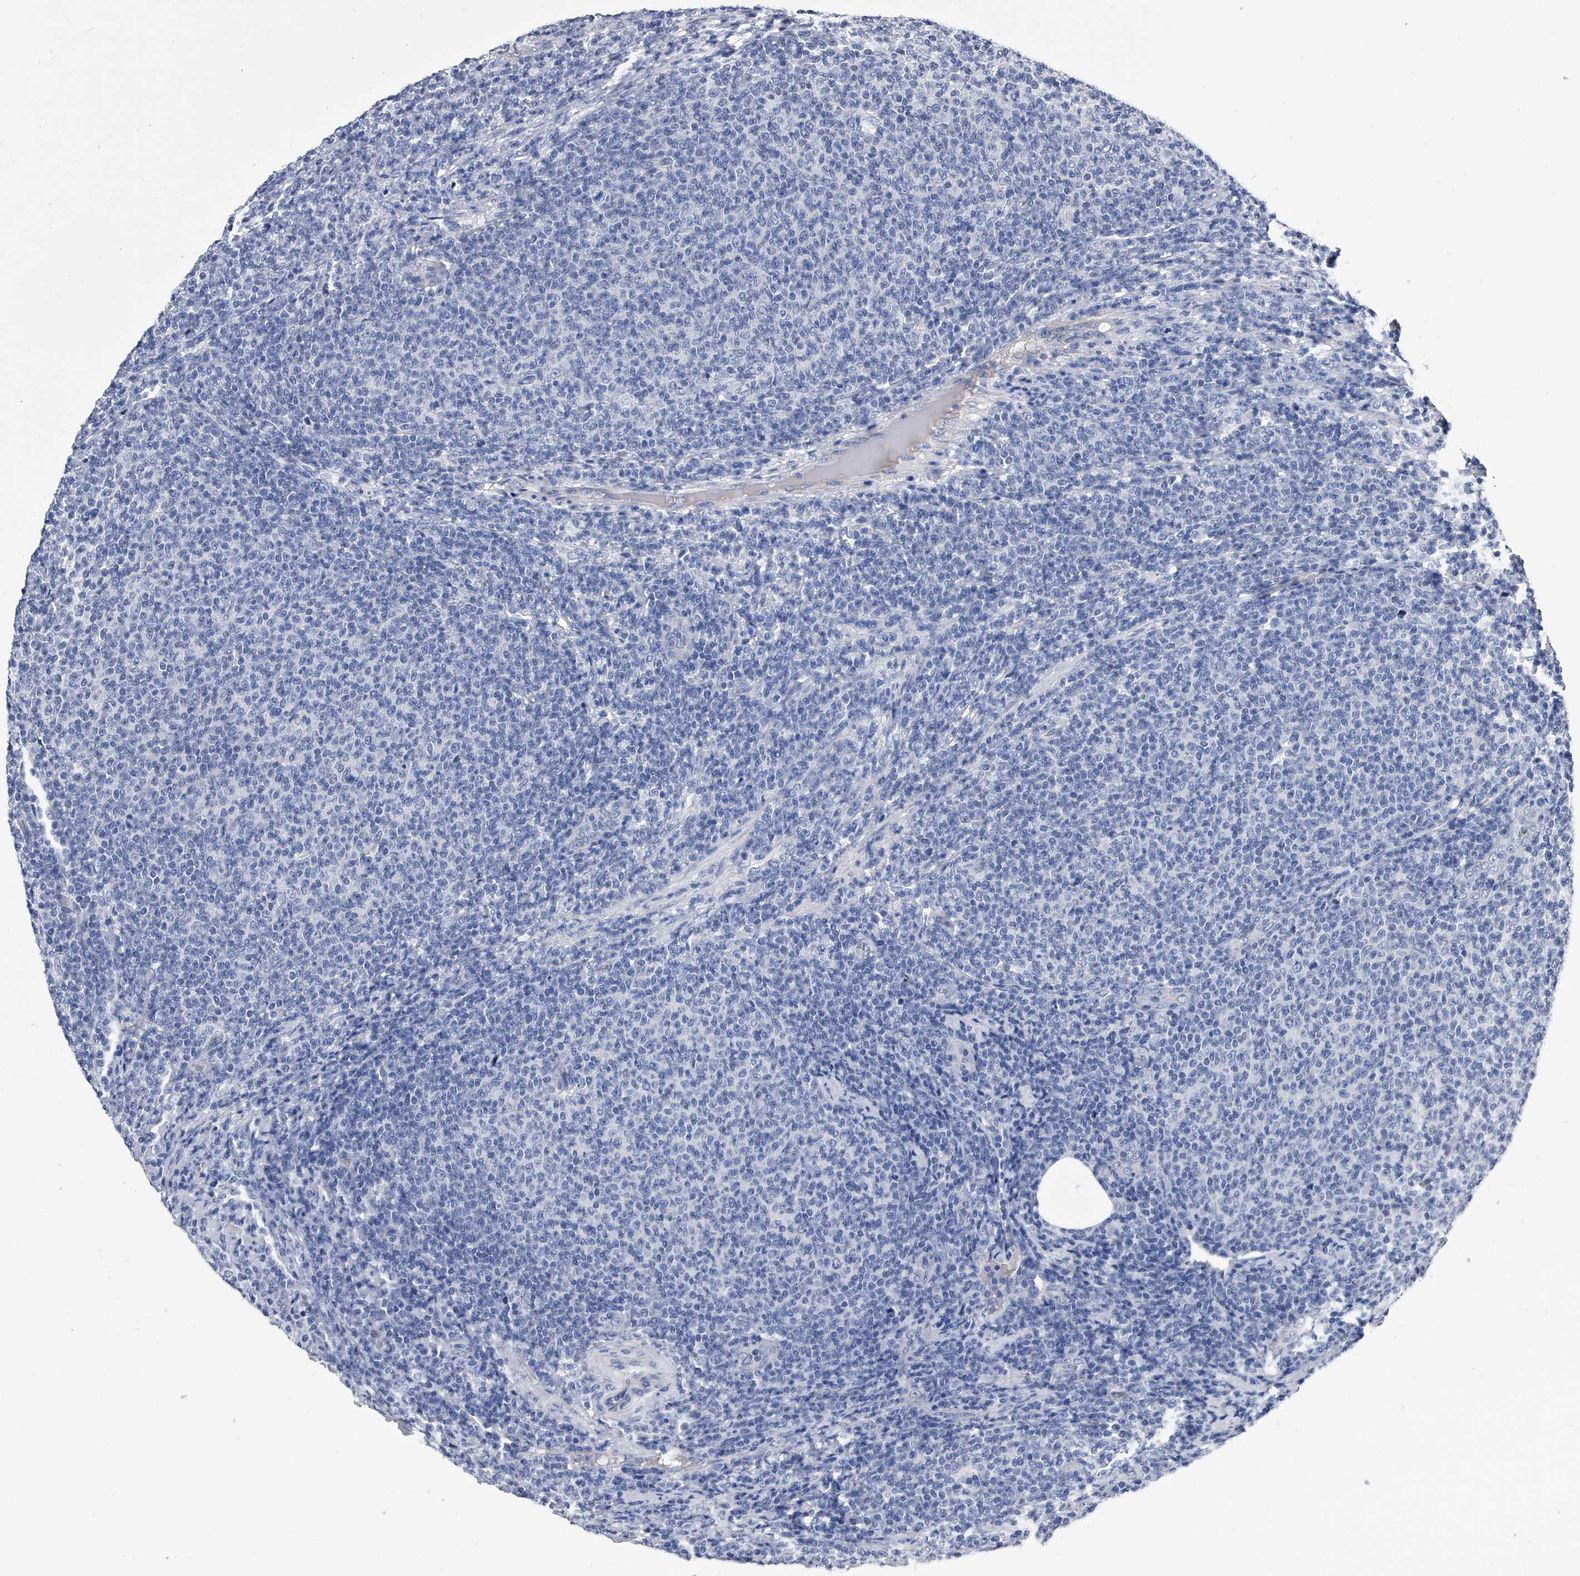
{"staining": {"intensity": "negative", "quantity": "none", "location": "none"}, "tissue": "lymphoma", "cell_type": "Tumor cells", "image_type": "cancer", "snomed": [{"axis": "morphology", "description": "Malignant lymphoma, non-Hodgkin's type, Low grade"}, {"axis": "topography", "description": "Lymph node"}], "caption": "Tumor cells are negative for protein expression in human low-grade malignant lymphoma, non-Hodgkin's type. Nuclei are stained in blue.", "gene": "EFCAB7", "patient": {"sex": "male", "age": 66}}